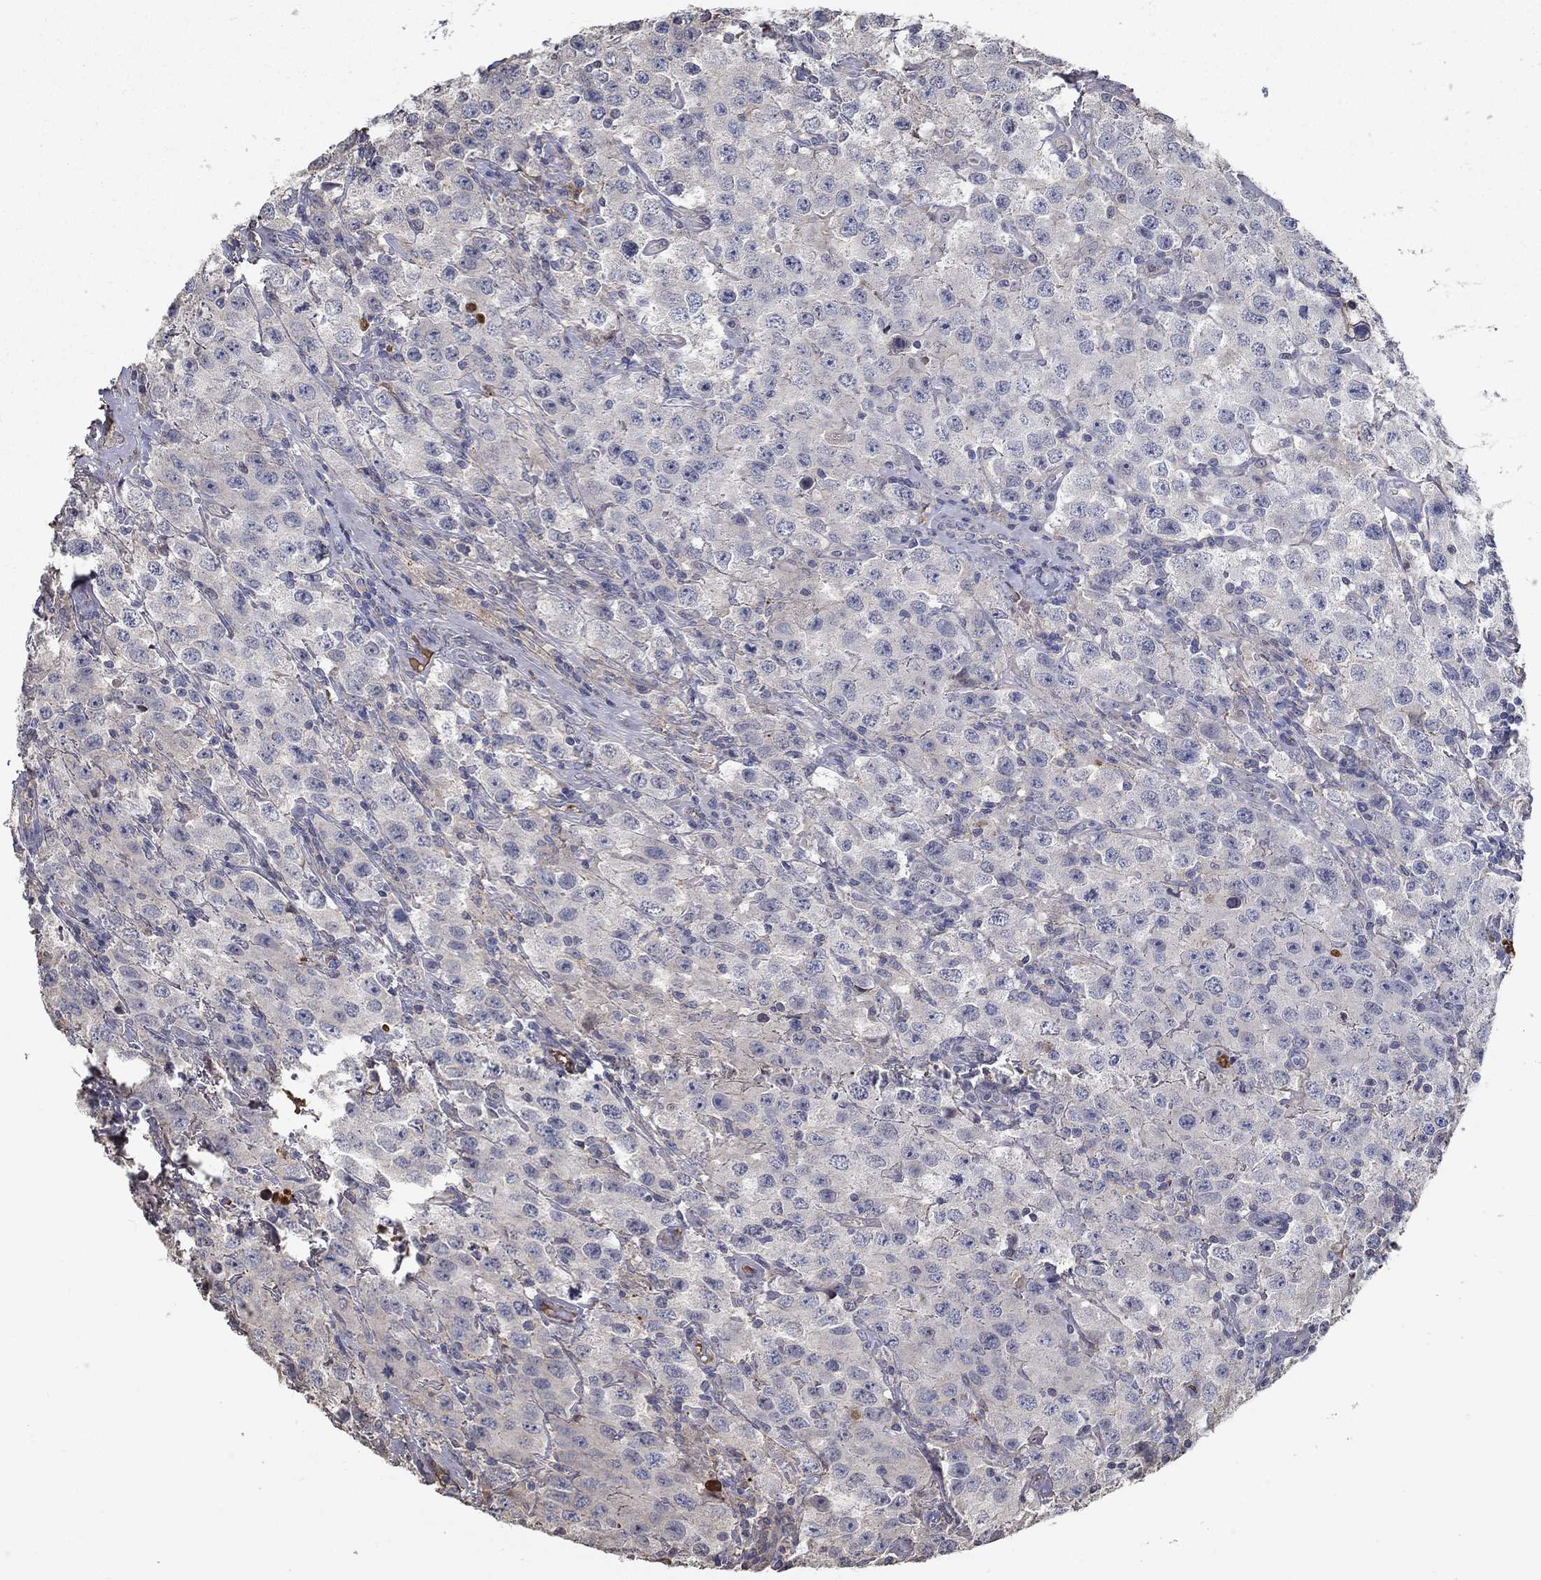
{"staining": {"intensity": "negative", "quantity": "none", "location": "none"}, "tissue": "testis cancer", "cell_type": "Tumor cells", "image_type": "cancer", "snomed": [{"axis": "morphology", "description": "Seminoma, NOS"}, {"axis": "topography", "description": "Testis"}], "caption": "An image of human testis cancer is negative for staining in tumor cells.", "gene": "IL10", "patient": {"sex": "male", "age": 52}}